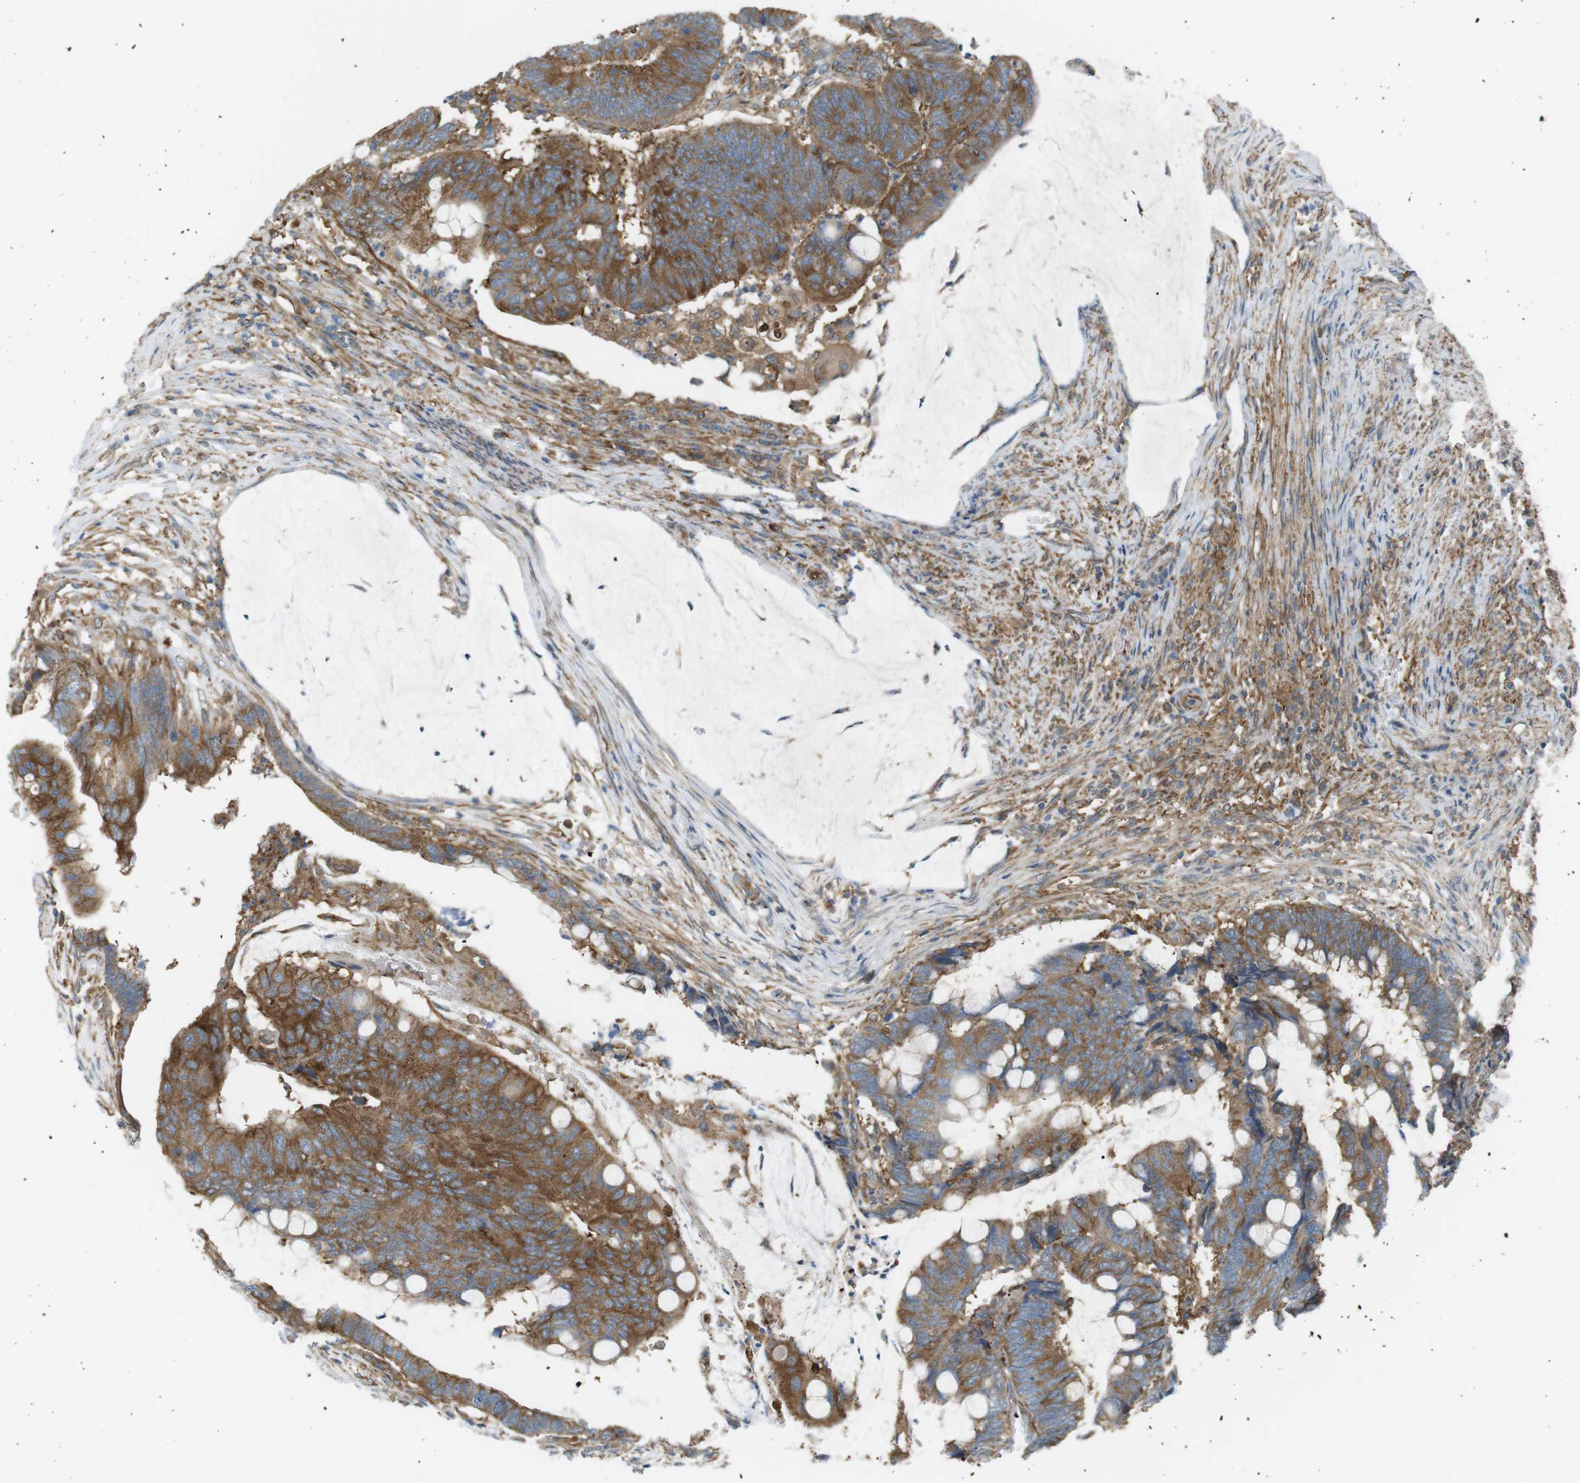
{"staining": {"intensity": "moderate", "quantity": ">75%", "location": "cytoplasmic/membranous"}, "tissue": "colorectal cancer", "cell_type": "Tumor cells", "image_type": "cancer", "snomed": [{"axis": "morphology", "description": "Normal tissue, NOS"}, {"axis": "morphology", "description": "Adenocarcinoma, NOS"}, {"axis": "topography", "description": "Rectum"}, {"axis": "topography", "description": "Peripheral nerve tissue"}], "caption": "Immunohistochemistry staining of colorectal adenocarcinoma, which shows medium levels of moderate cytoplasmic/membranous staining in approximately >75% of tumor cells indicating moderate cytoplasmic/membranous protein staining. The staining was performed using DAB (3,3'-diaminobenzidine) (brown) for protein detection and nuclei were counterstained in hematoxylin (blue).", "gene": "PEPD", "patient": {"sex": "male", "age": 92}}